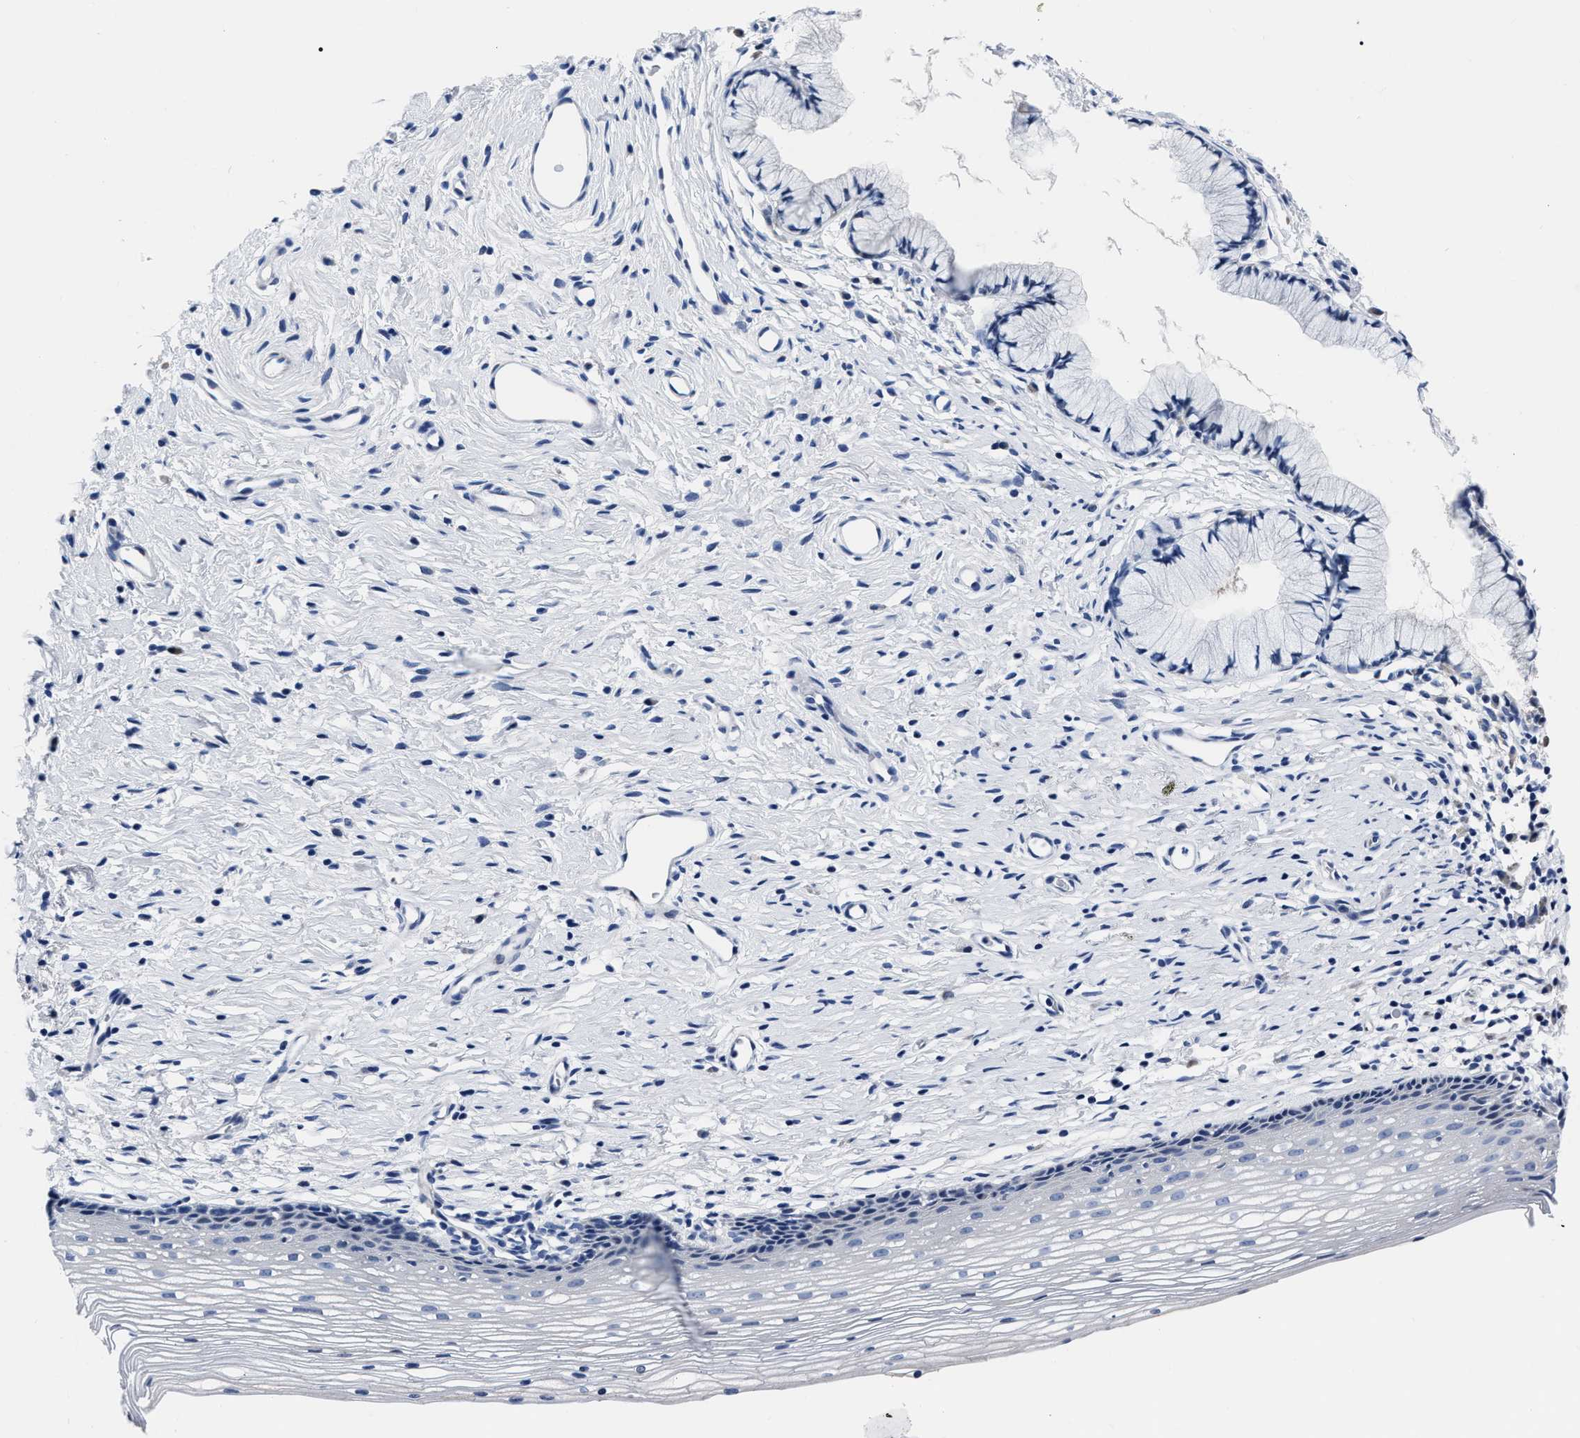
{"staining": {"intensity": "negative", "quantity": "none", "location": "none"}, "tissue": "cervix", "cell_type": "Glandular cells", "image_type": "normal", "snomed": [{"axis": "morphology", "description": "Normal tissue, NOS"}, {"axis": "topography", "description": "Cervix"}], "caption": "IHC micrograph of benign human cervix stained for a protein (brown), which exhibits no positivity in glandular cells. The staining is performed using DAB brown chromogen with nuclei counter-stained in using hematoxylin.", "gene": "MOV10L1", "patient": {"sex": "female", "age": 77}}